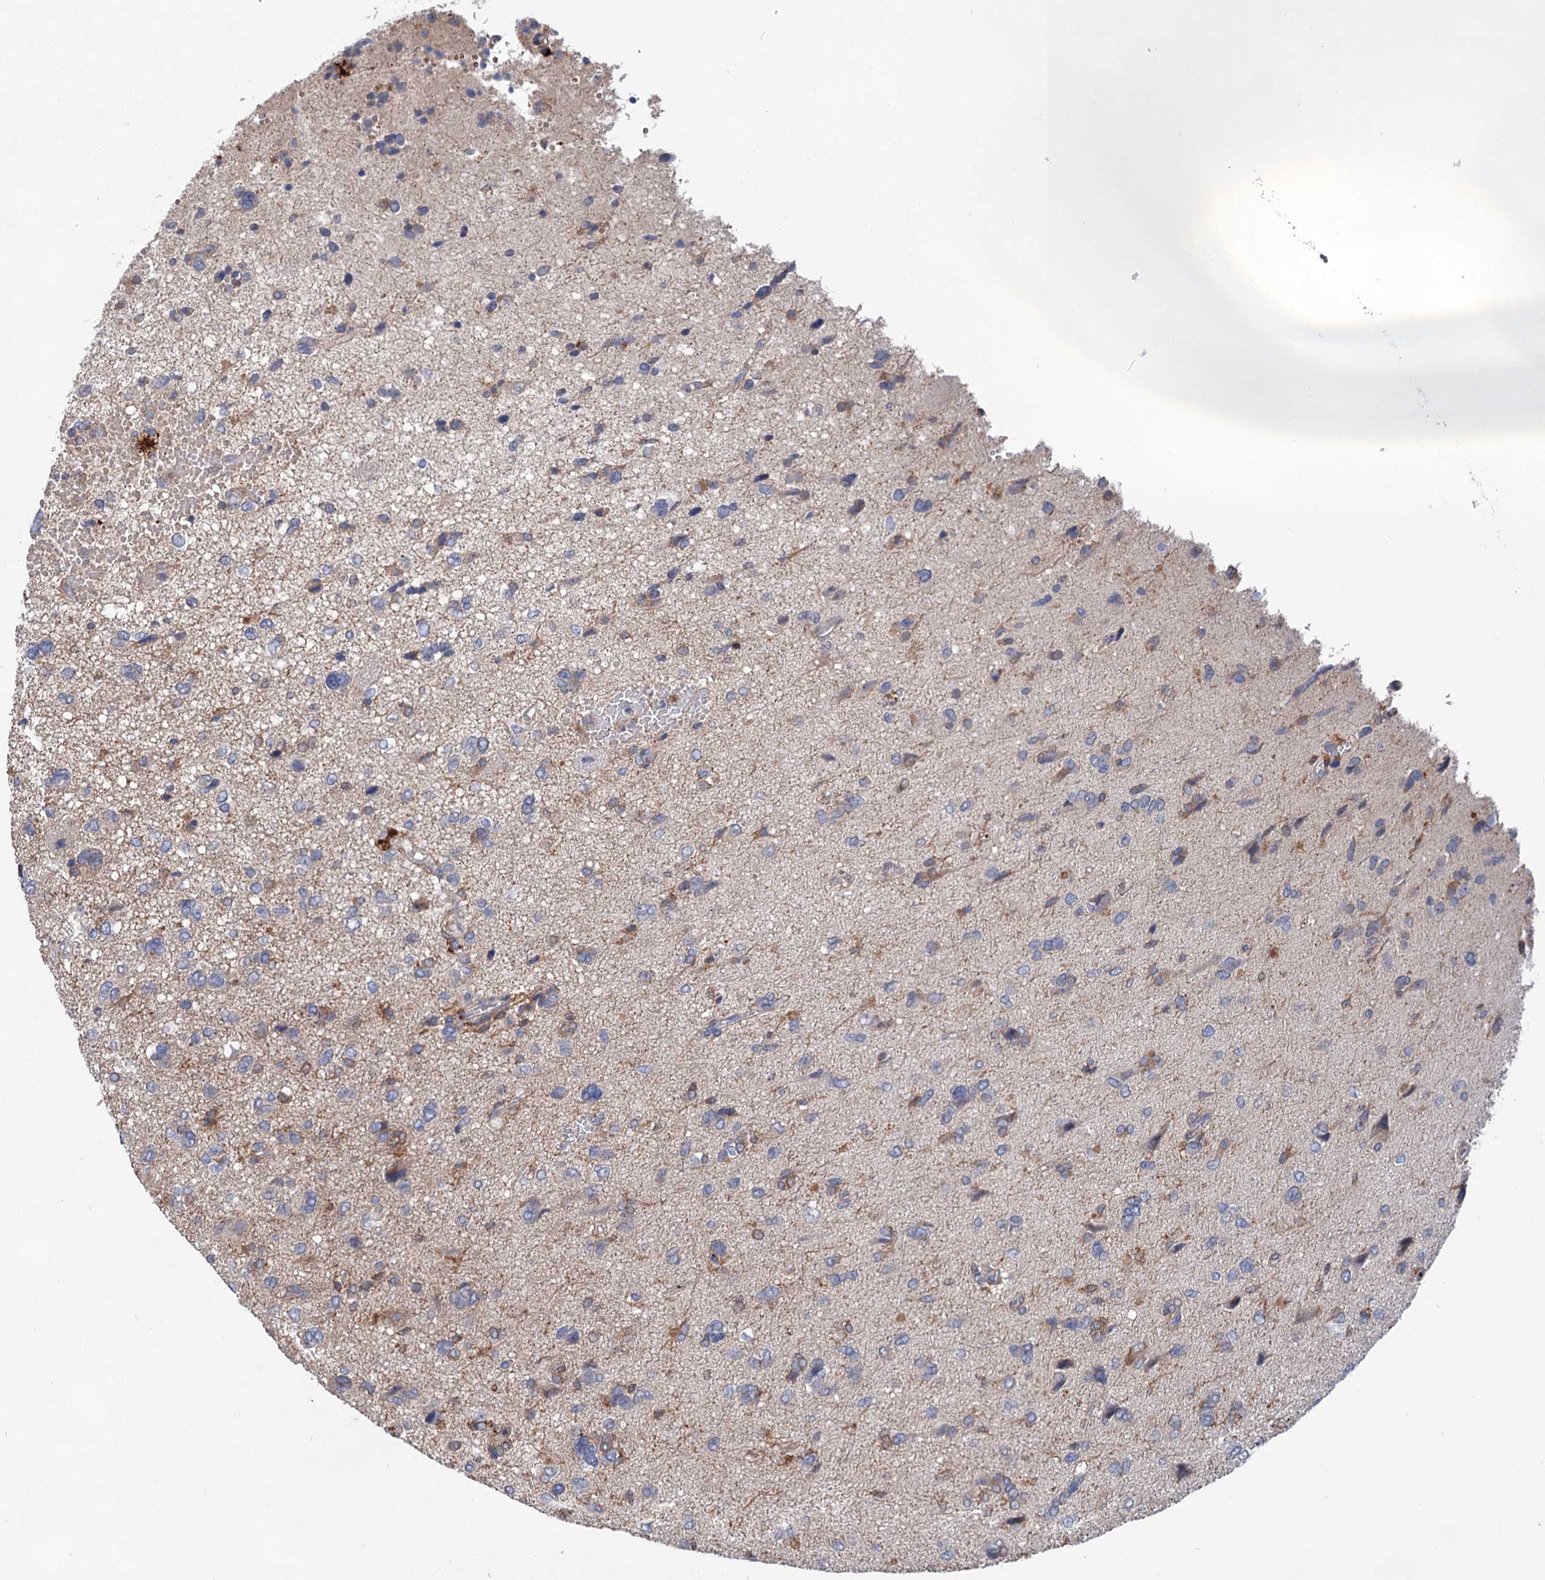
{"staining": {"intensity": "negative", "quantity": "none", "location": "none"}, "tissue": "glioma", "cell_type": "Tumor cells", "image_type": "cancer", "snomed": [{"axis": "morphology", "description": "Glioma, malignant, High grade"}, {"axis": "topography", "description": "Brain"}], "caption": "IHC histopathology image of human glioma stained for a protein (brown), which demonstrates no expression in tumor cells.", "gene": "TMTC3", "patient": {"sex": "female", "age": 59}}